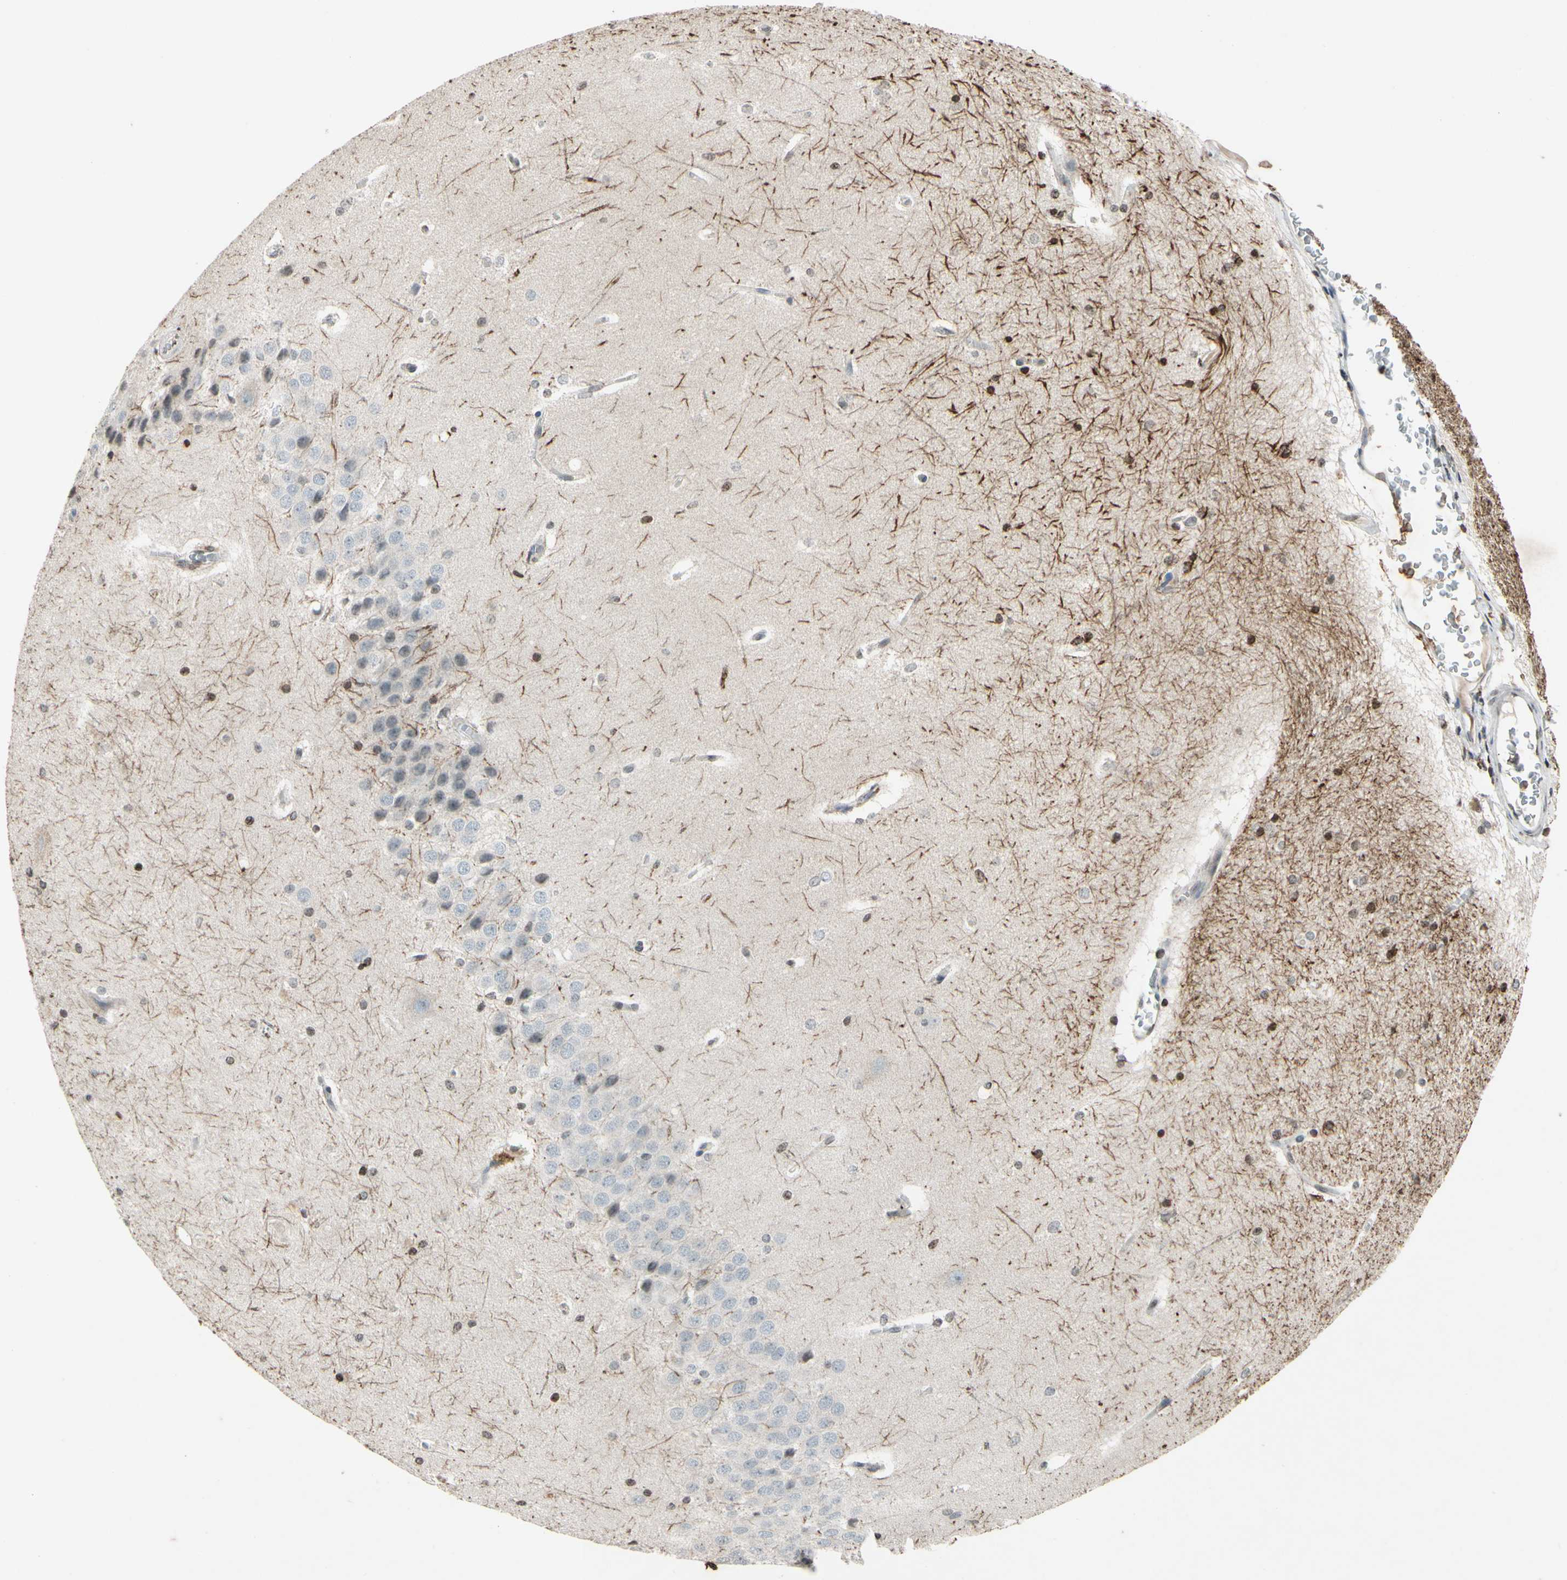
{"staining": {"intensity": "moderate", "quantity": ">75%", "location": "cytoplasmic/membranous"}, "tissue": "hippocampus", "cell_type": "Glial cells", "image_type": "normal", "snomed": [{"axis": "morphology", "description": "Normal tissue, NOS"}, {"axis": "topography", "description": "Hippocampus"}], "caption": "Immunohistochemical staining of normal hippocampus displays medium levels of moderate cytoplasmic/membranous expression in about >75% of glial cells. (DAB (3,3'-diaminobenzidine) = brown stain, brightfield microscopy at high magnification).", "gene": "CLDN11", "patient": {"sex": "female", "age": 19}}